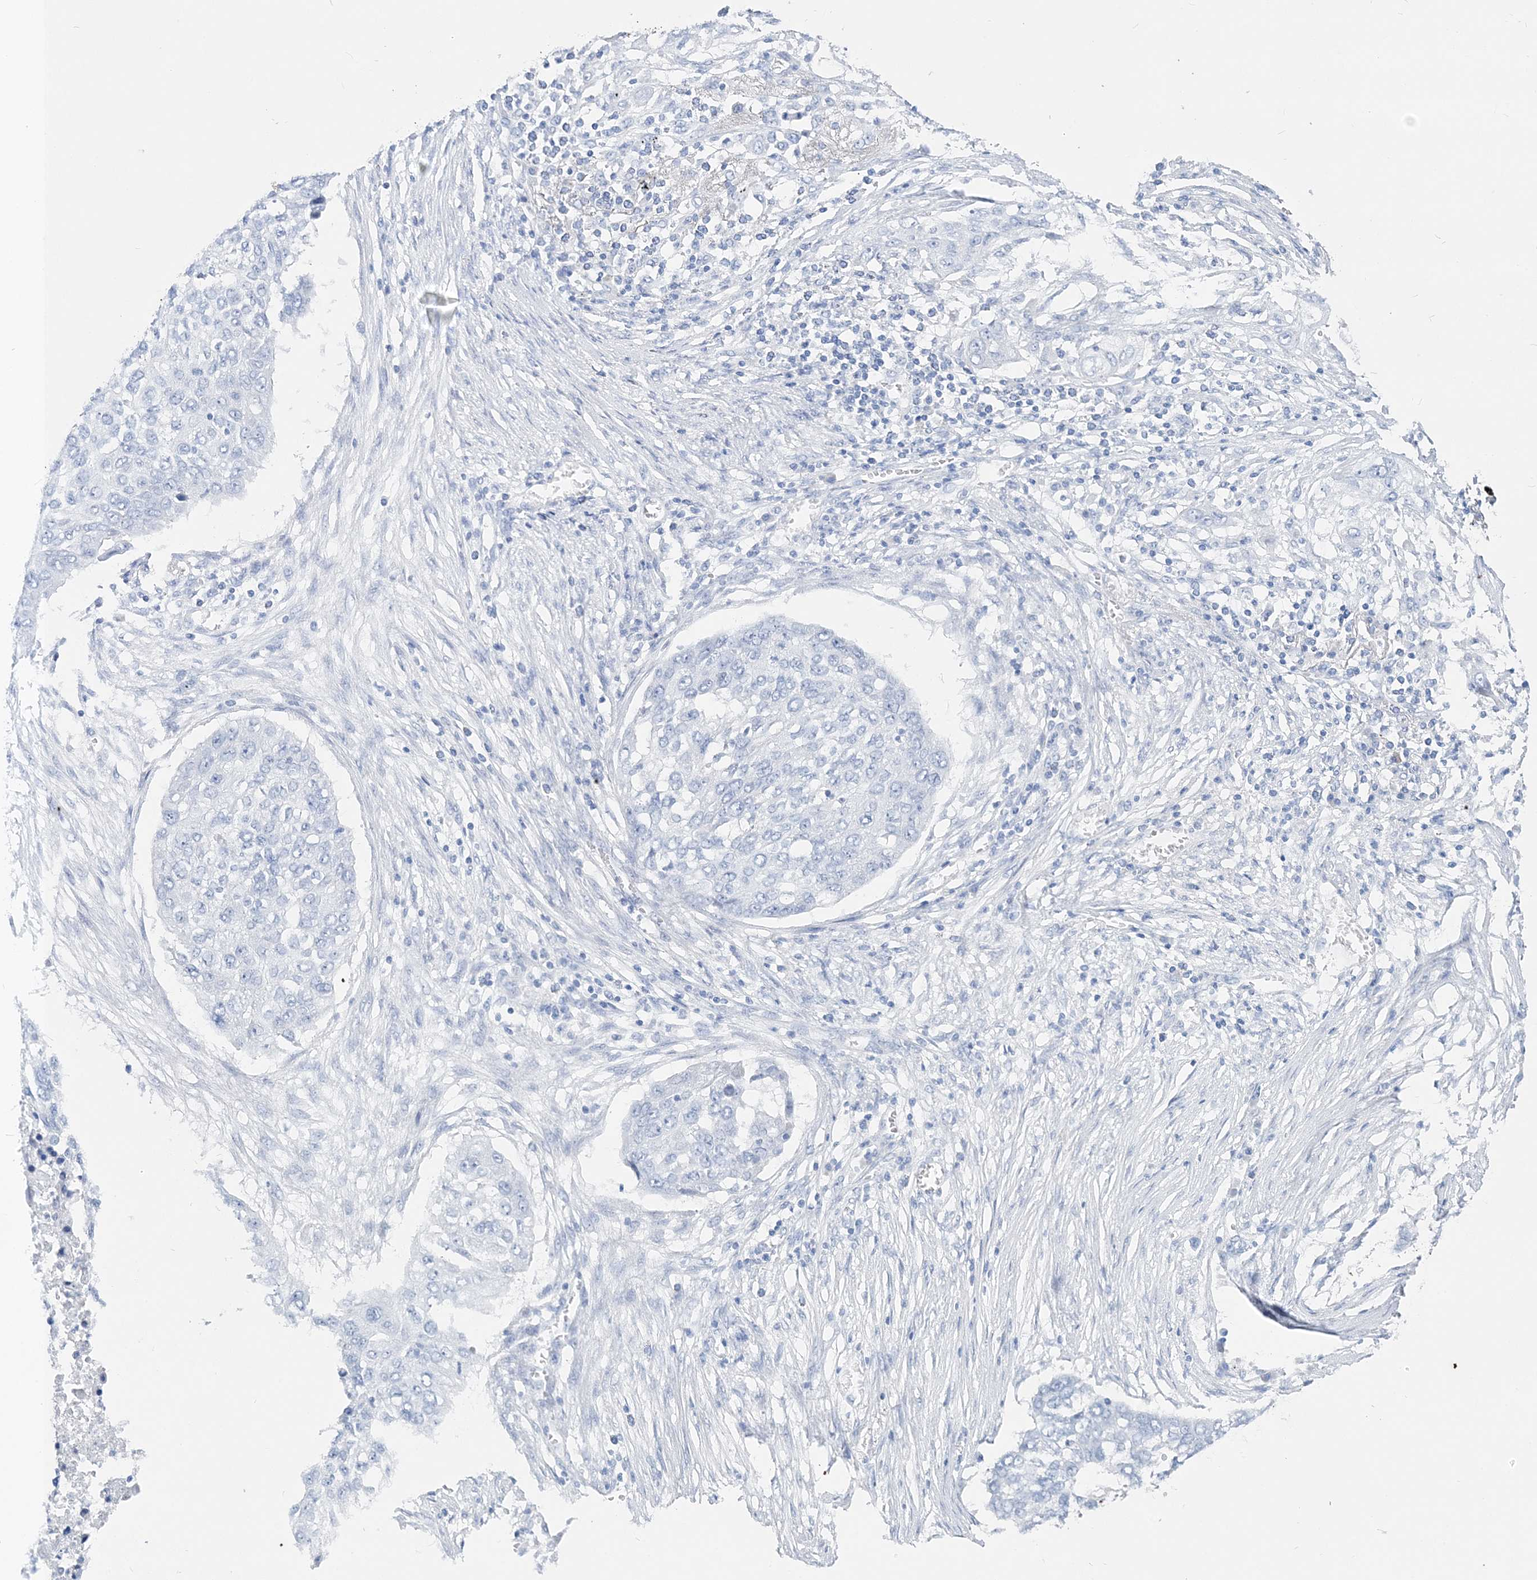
{"staining": {"intensity": "negative", "quantity": "none", "location": "none"}, "tissue": "lung cancer", "cell_type": "Tumor cells", "image_type": "cancer", "snomed": [{"axis": "morphology", "description": "Squamous cell carcinoma, NOS"}, {"axis": "topography", "description": "Lung"}], "caption": "Protein analysis of squamous cell carcinoma (lung) exhibits no significant staining in tumor cells.", "gene": "TSPYL6", "patient": {"sex": "female", "age": 63}}